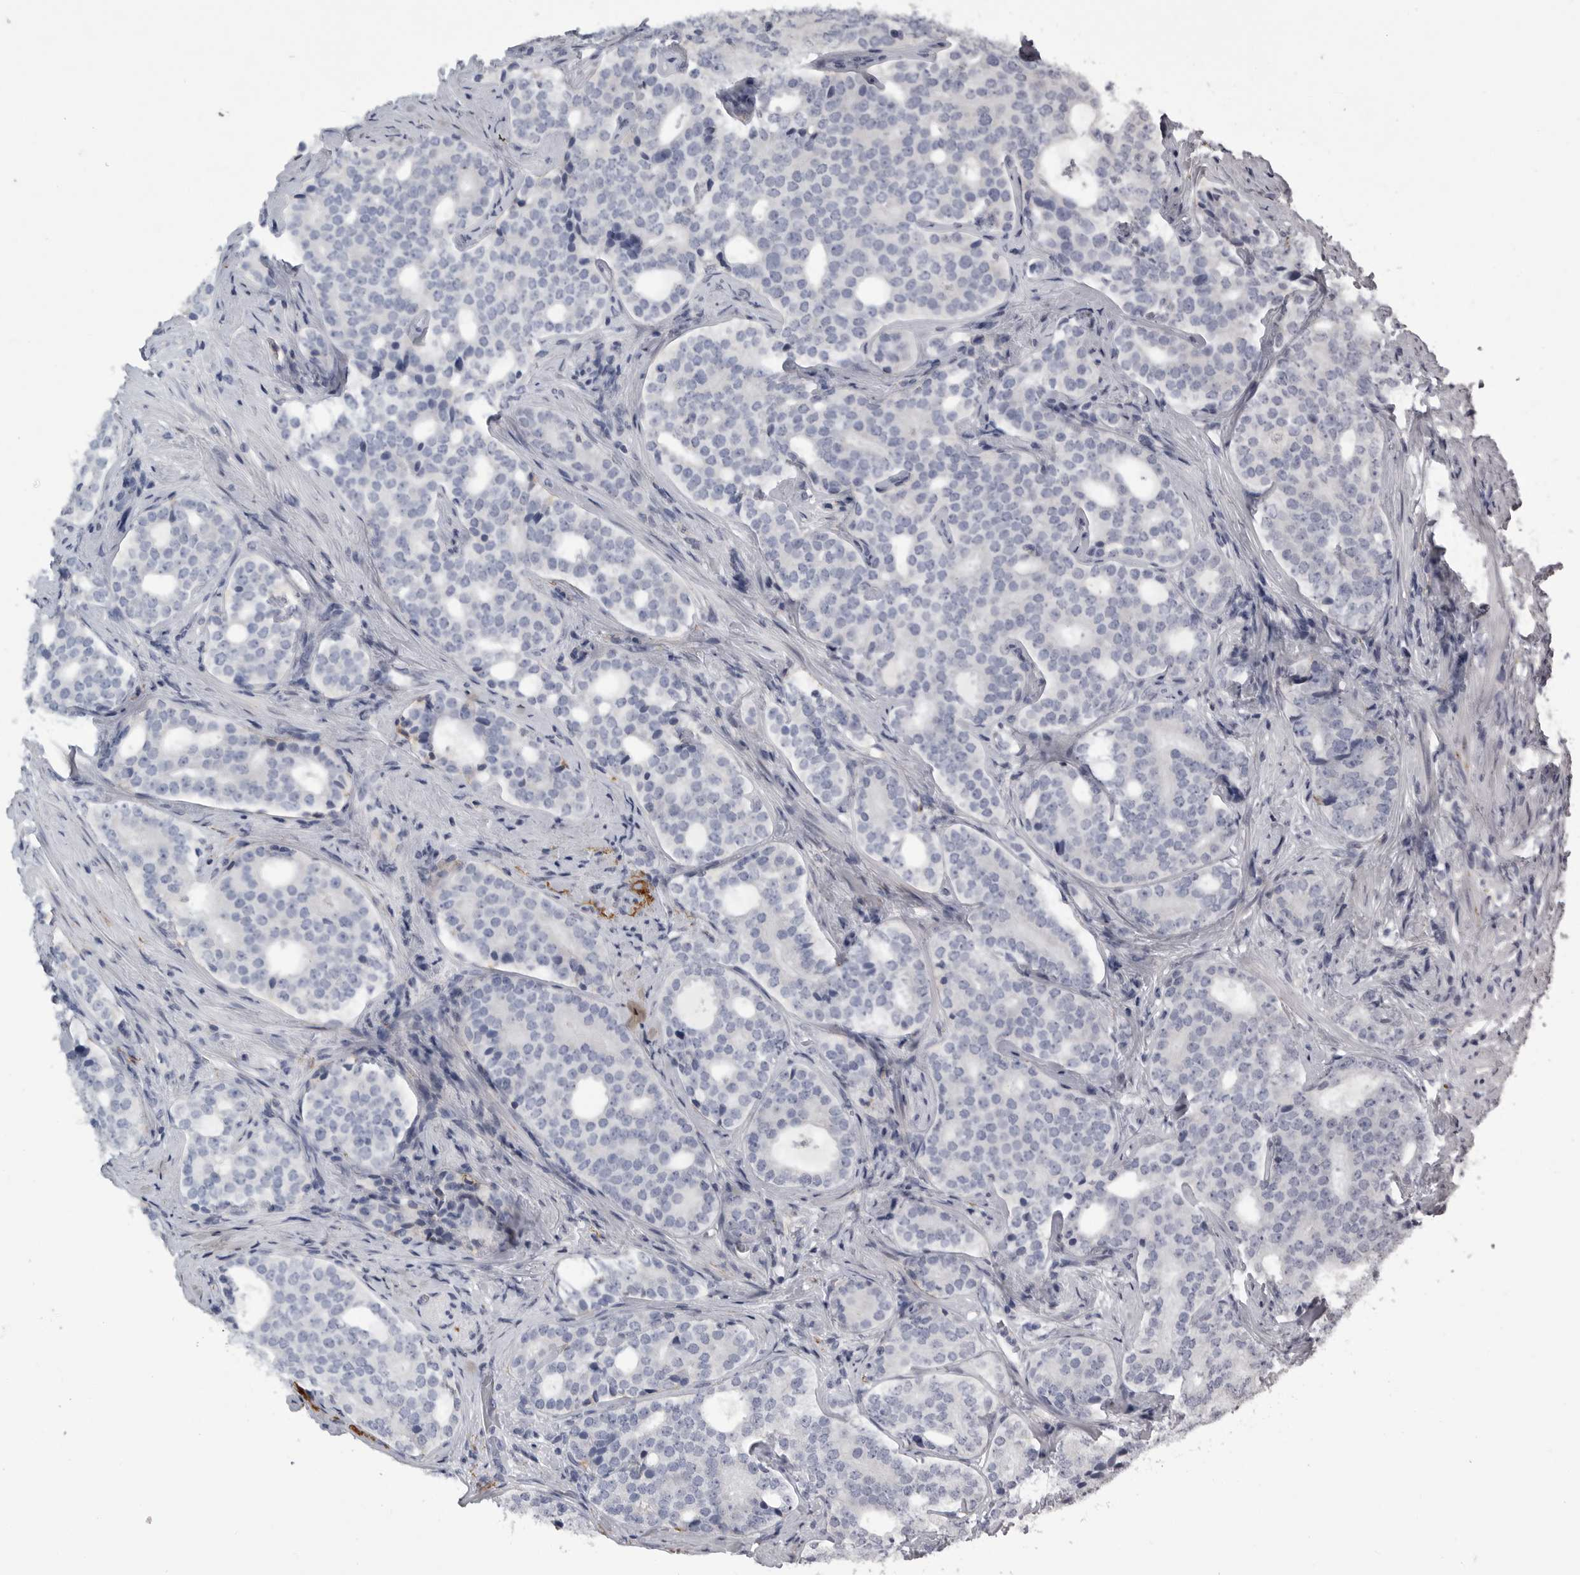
{"staining": {"intensity": "negative", "quantity": "none", "location": "none"}, "tissue": "prostate cancer", "cell_type": "Tumor cells", "image_type": "cancer", "snomed": [{"axis": "morphology", "description": "Adenocarcinoma, High grade"}, {"axis": "topography", "description": "Prostate"}], "caption": "Immunohistochemistry (IHC) of prostate cancer (adenocarcinoma (high-grade)) demonstrates no expression in tumor cells.", "gene": "CRP", "patient": {"sex": "male", "age": 56}}